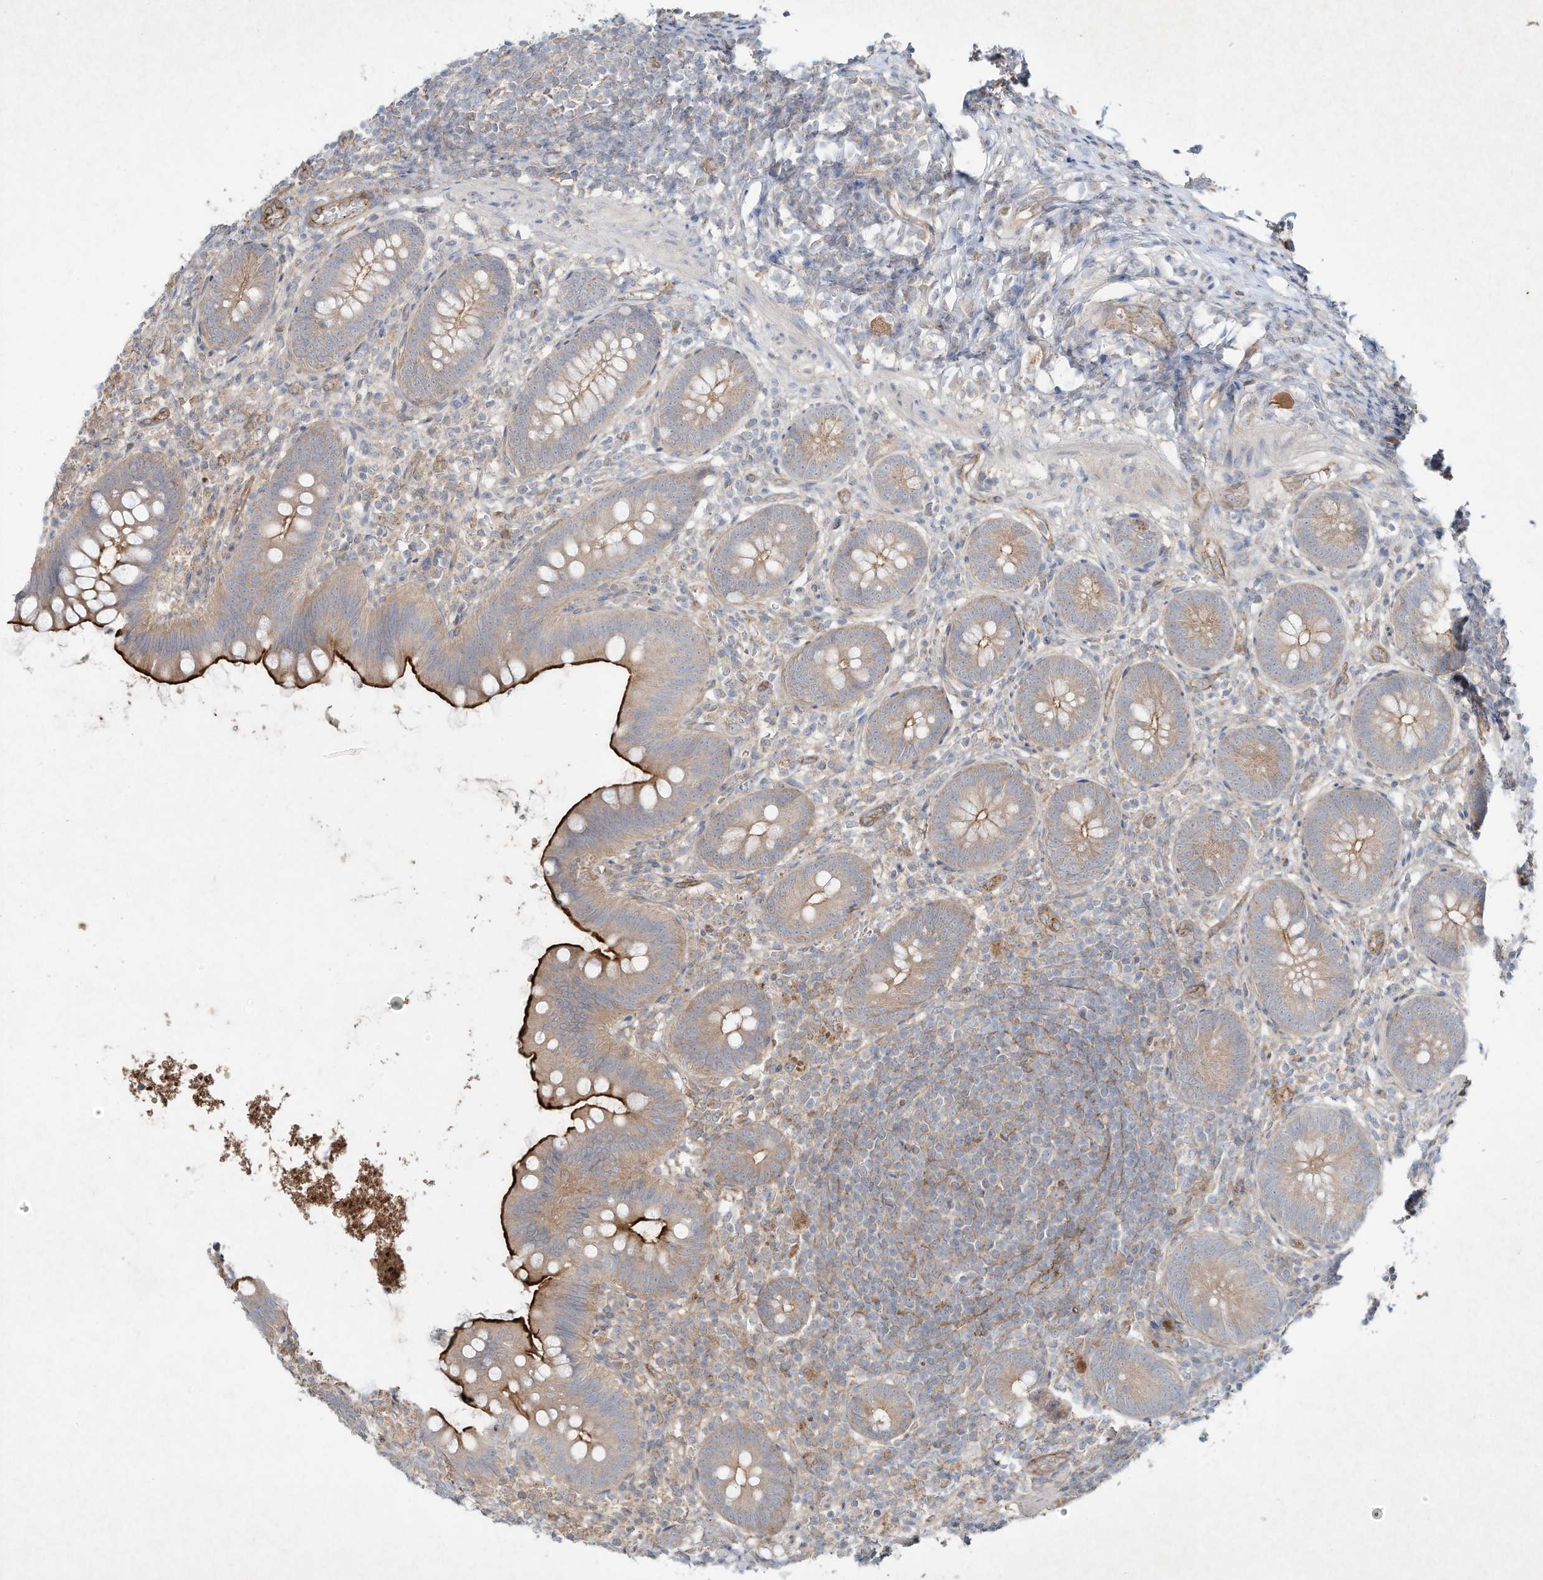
{"staining": {"intensity": "moderate", "quantity": "<25%", "location": "cytoplasmic/membranous"}, "tissue": "appendix", "cell_type": "Glandular cells", "image_type": "normal", "snomed": [{"axis": "morphology", "description": "Normal tissue, NOS"}, {"axis": "topography", "description": "Appendix"}], "caption": "This is a photomicrograph of IHC staining of normal appendix, which shows moderate staining in the cytoplasmic/membranous of glandular cells.", "gene": "HTR5A", "patient": {"sex": "female", "age": 62}}